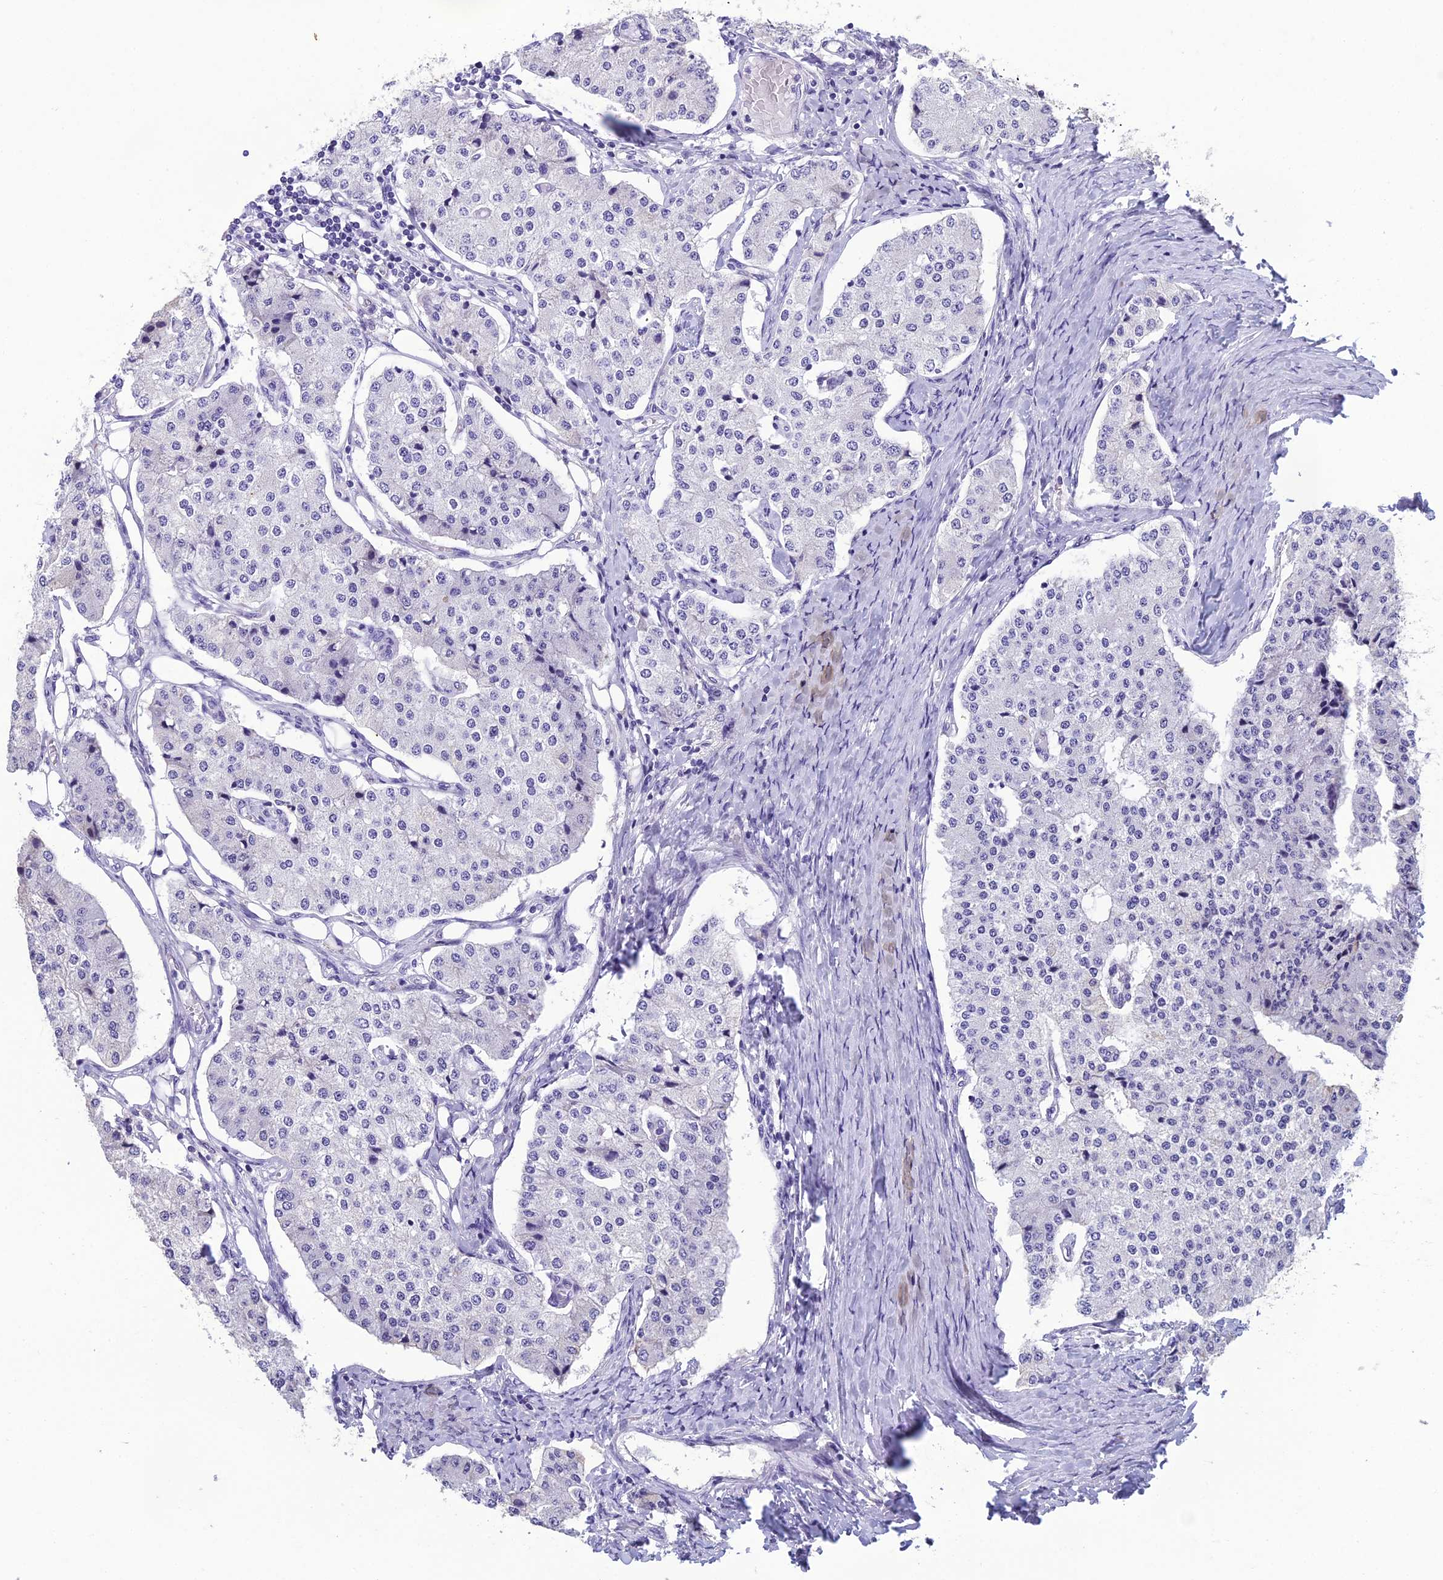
{"staining": {"intensity": "negative", "quantity": "none", "location": "none"}, "tissue": "carcinoid", "cell_type": "Tumor cells", "image_type": "cancer", "snomed": [{"axis": "morphology", "description": "Carcinoid, malignant, NOS"}, {"axis": "topography", "description": "Colon"}], "caption": "This histopathology image is of malignant carcinoid stained with immunohistochemistry to label a protein in brown with the nuclei are counter-stained blue. There is no positivity in tumor cells.", "gene": "GRWD1", "patient": {"sex": "female", "age": 52}}